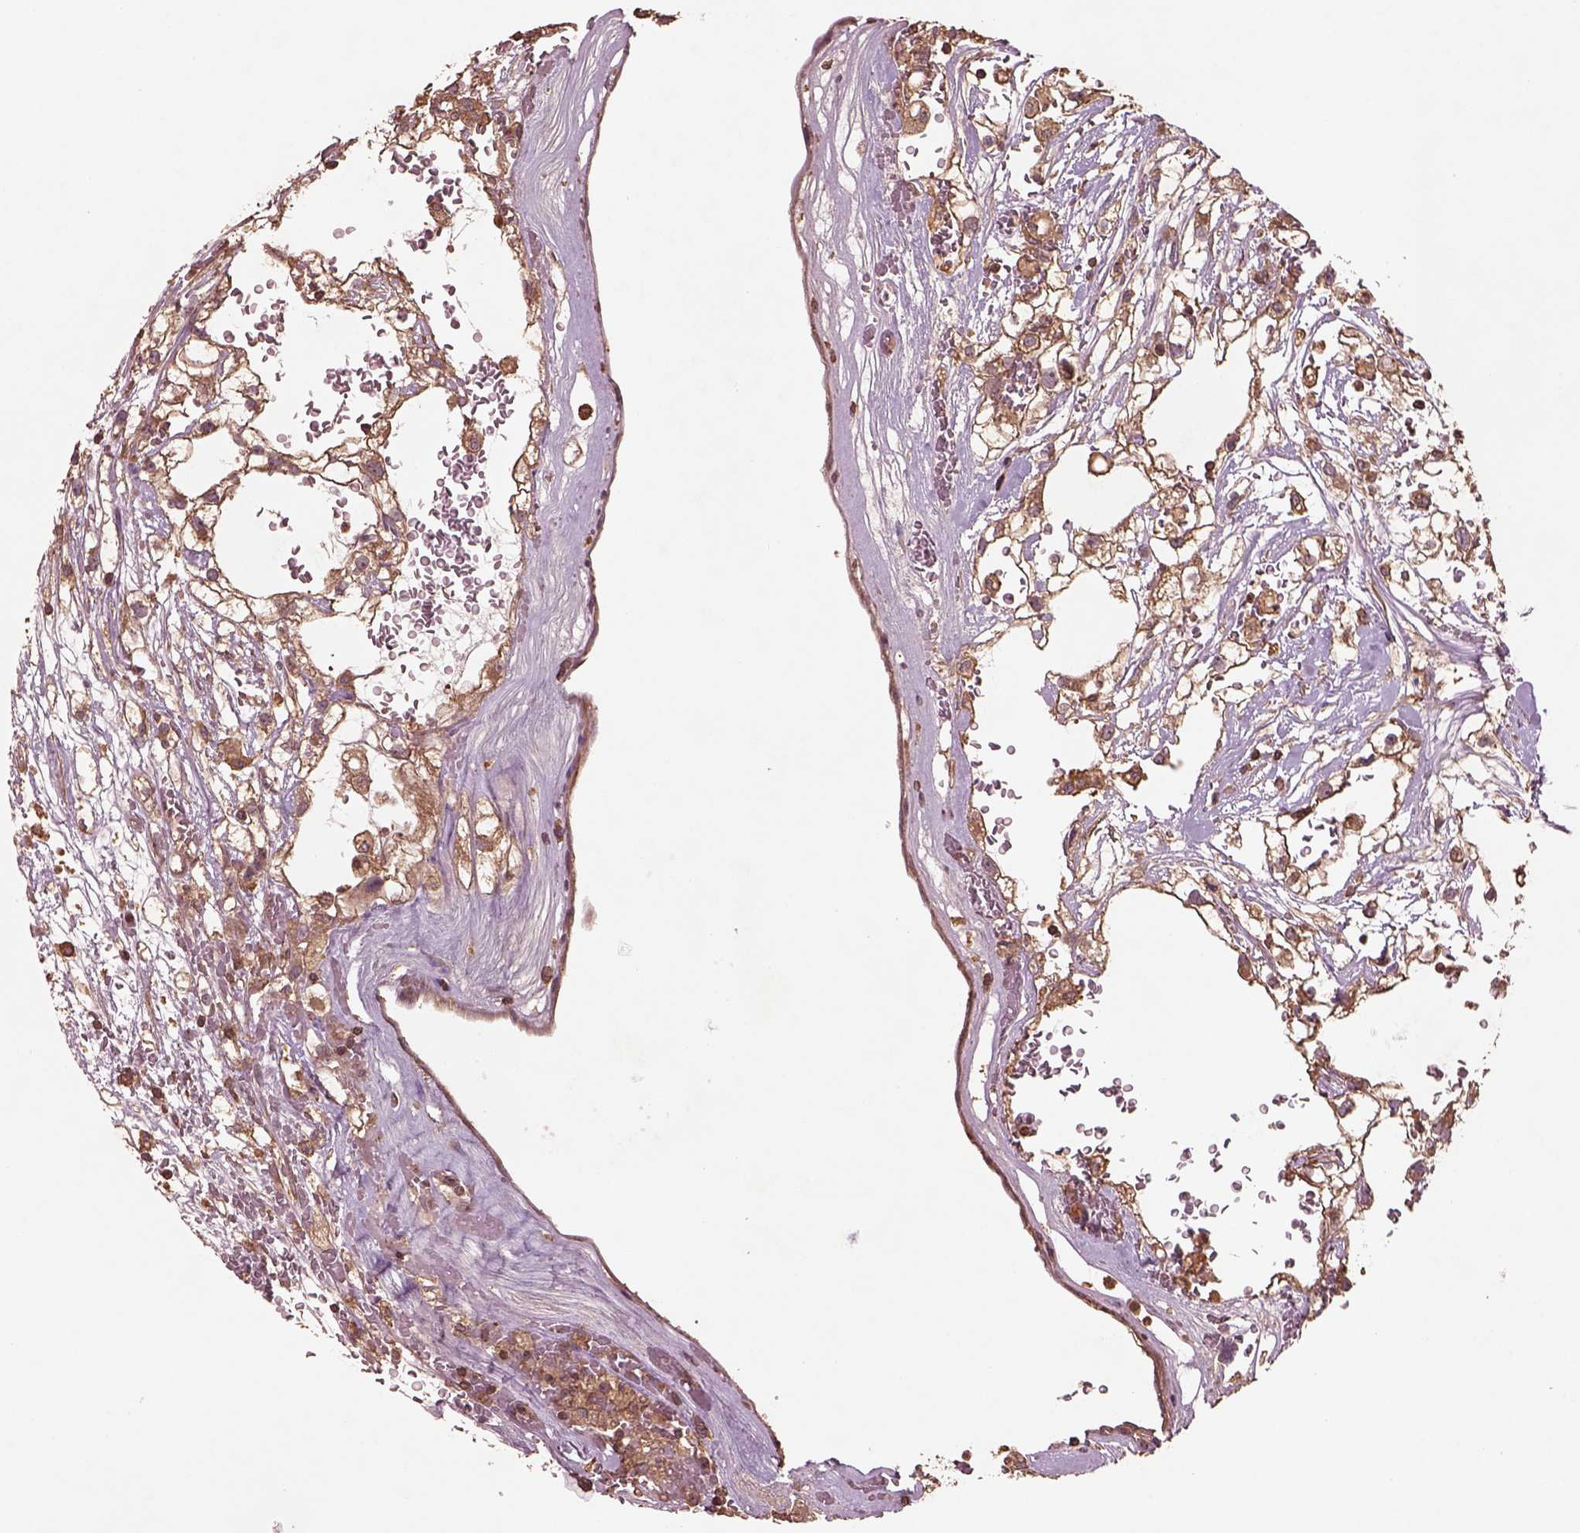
{"staining": {"intensity": "moderate", "quantity": "25%-75%", "location": "cytoplasmic/membranous"}, "tissue": "renal cancer", "cell_type": "Tumor cells", "image_type": "cancer", "snomed": [{"axis": "morphology", "description": "Adenocarcinoma, NOS"}, {"axis": "topography", "description": "Kidney"}], "caption": "Protein staining exhibits moderate cytoplasmic/membranous staining in approximately 25%-75% of tumor cells in renal cancer (adenocarcinoma).", "gene": "TRADD", "patient": {"sex": "male", "age": 59}}